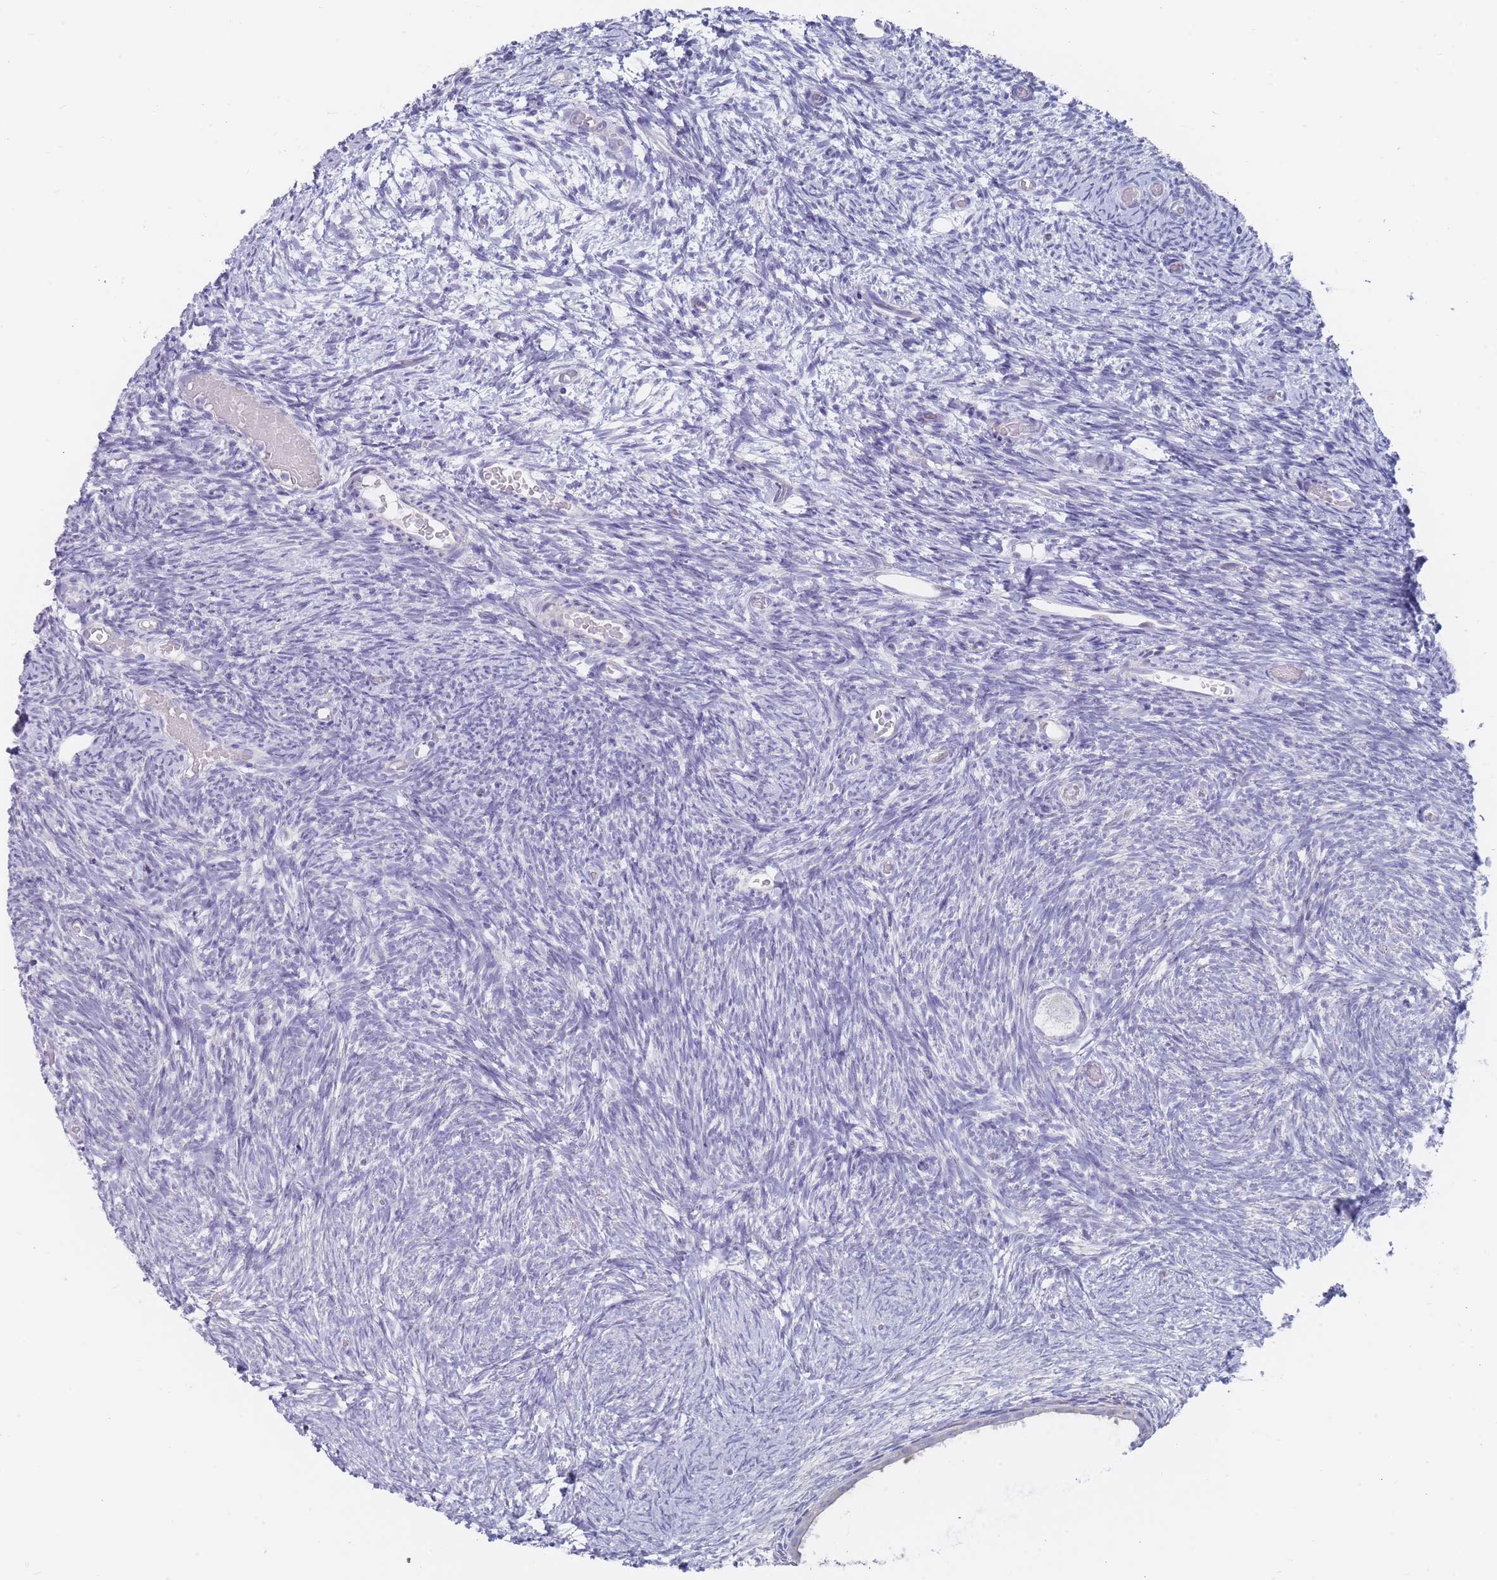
{"staining": {"intensity": "negative", "quantity": "none", "location": "none"}, "tissue": "ovary", "cell_type": "Follicle cells", "image_type": "normal", "snomed": [{"axis": "morphology", "description": "Normal tissue, NOS"}, {"axis": "topography", "description": "Ovary"}], "caption": "This is an immunohistochemistry histopathology image of benign human ovary. There is no expression in follicle cells.", "gene": "PIGU", "patient": {"sex": "female", "age": 39}}